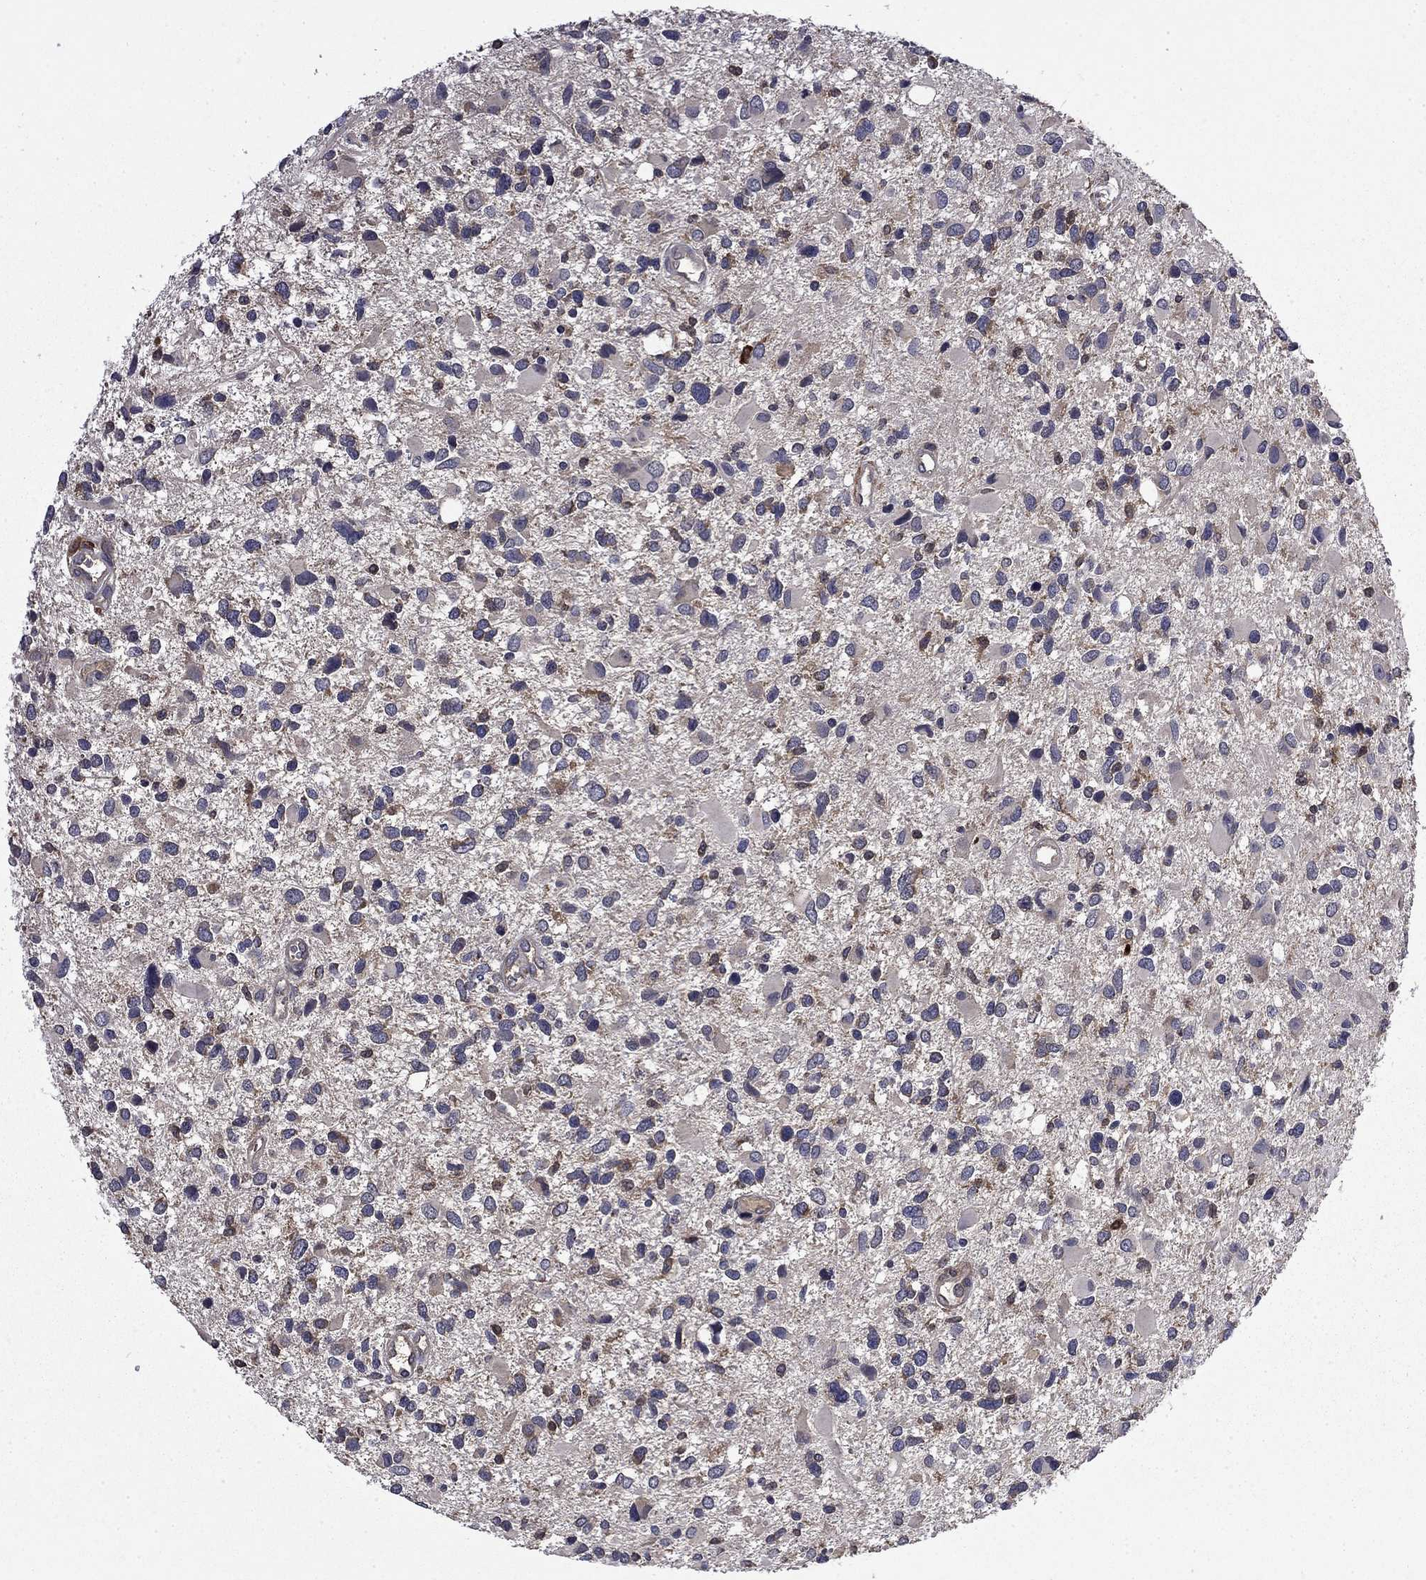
{"staining": {"intensity": "negative", "quantity": "none", "location": "none"}, "tissue": "glioma", "cell_type": "Tumor cells", "image_type": "cancer", "snomed": [{"axis": "morphology", "description": "Glioma, malignant, Low grade"}, {"axis": "topography", "description": "Brain"}], "caption": "The micrograph reveals no staining of tumor cells in low-grade glioma (malignant).", "gene": "CEACAM7", "patient": {"sex": "female", "age": 32}}